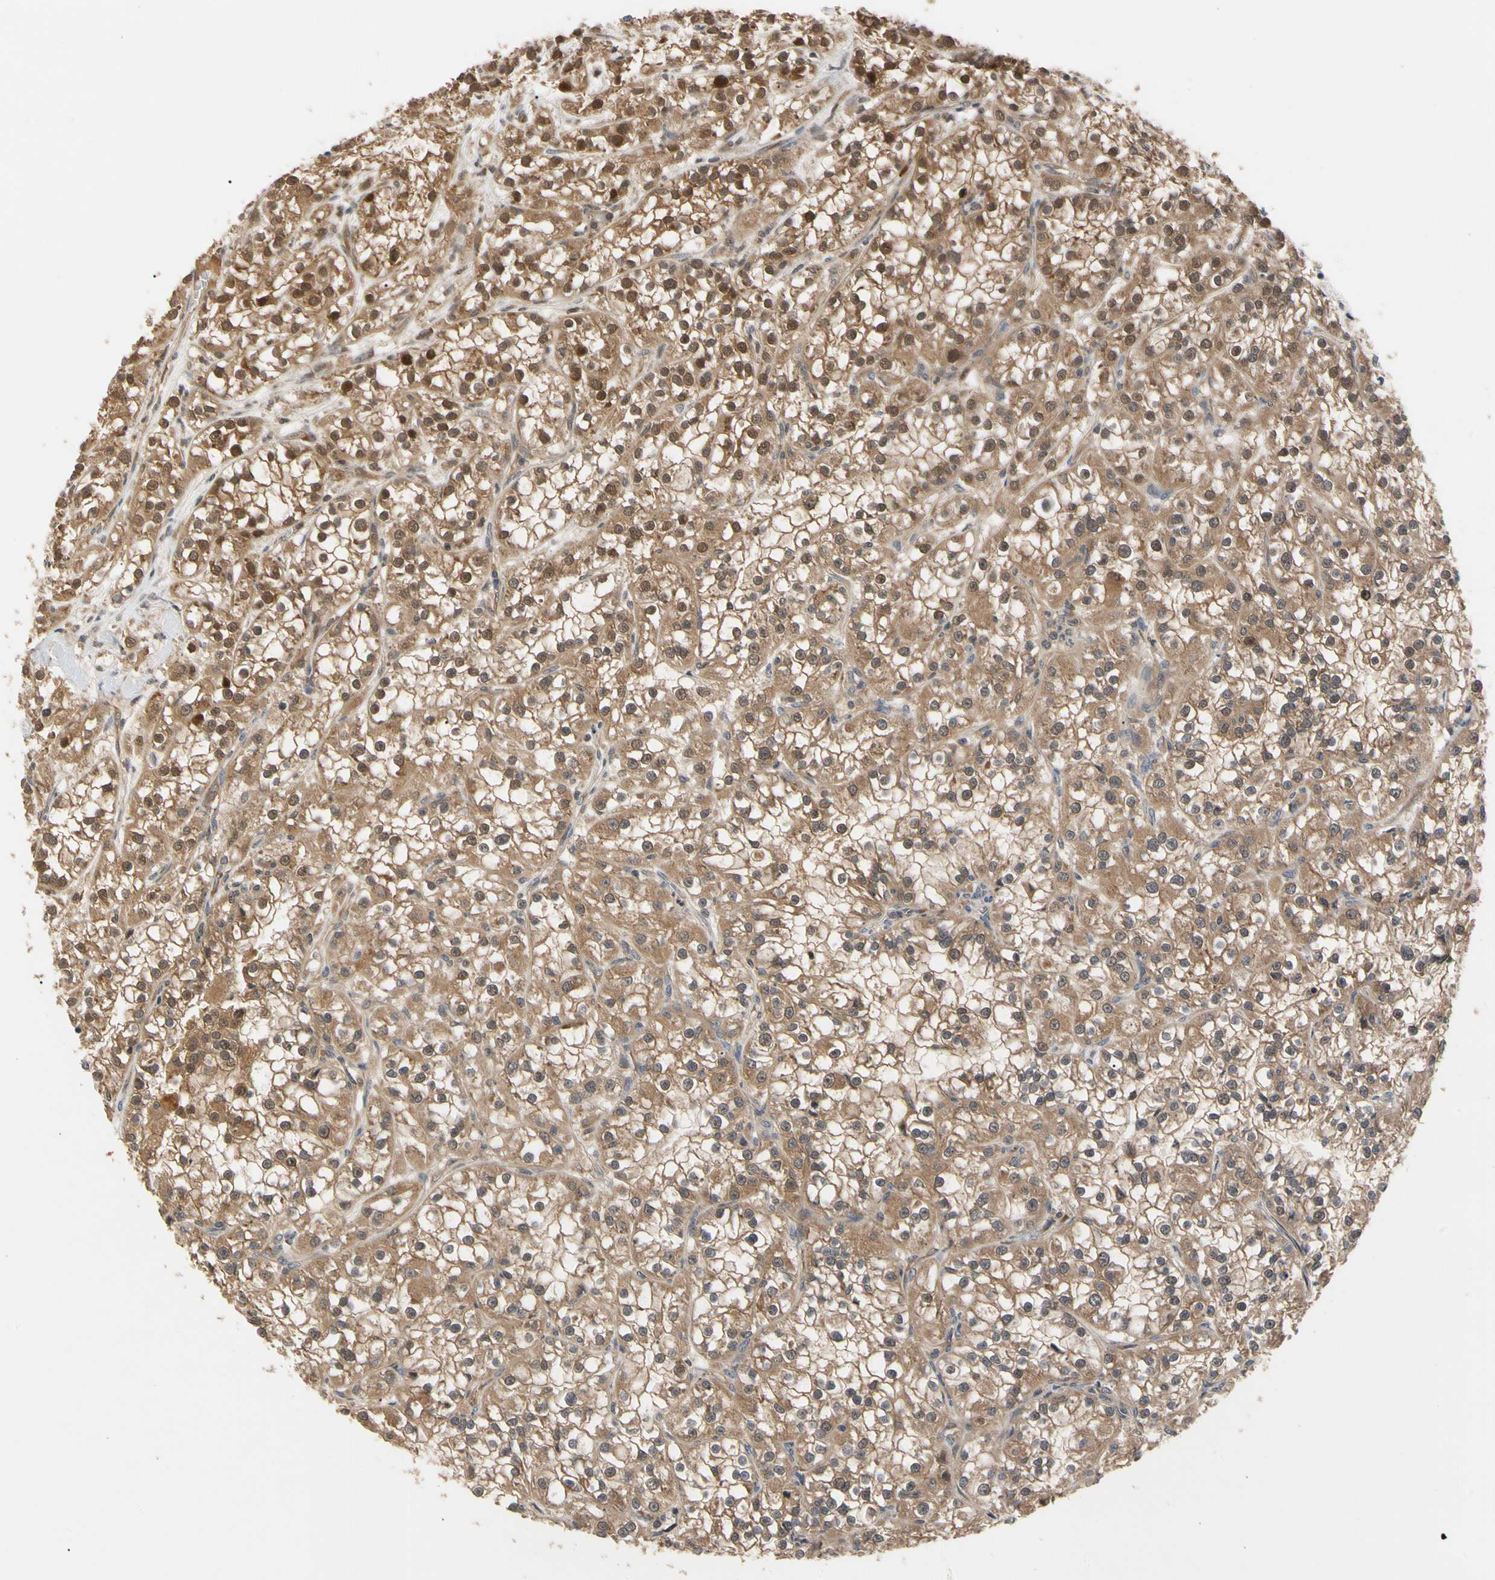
{"staining": {"intensity": "moderate", "quantity": ">75%", "location": "cytoplasmic/membranous"}, "tissue": "renal cancer", "cell_type": "Tumor cells", "image_type": "cancer", "snomed": [{"axis": "morphology", "description": "Adenocarcinoma, NOS"}, {"axis": "topography", "description": "Kidney"}], "caption": "Human adenocarcinoma (renal) stained with a protein marker exhibits moderate staining in tumor cells.", "gene": "CYTIP", "patient": {"sex": "female", "age": 52}}